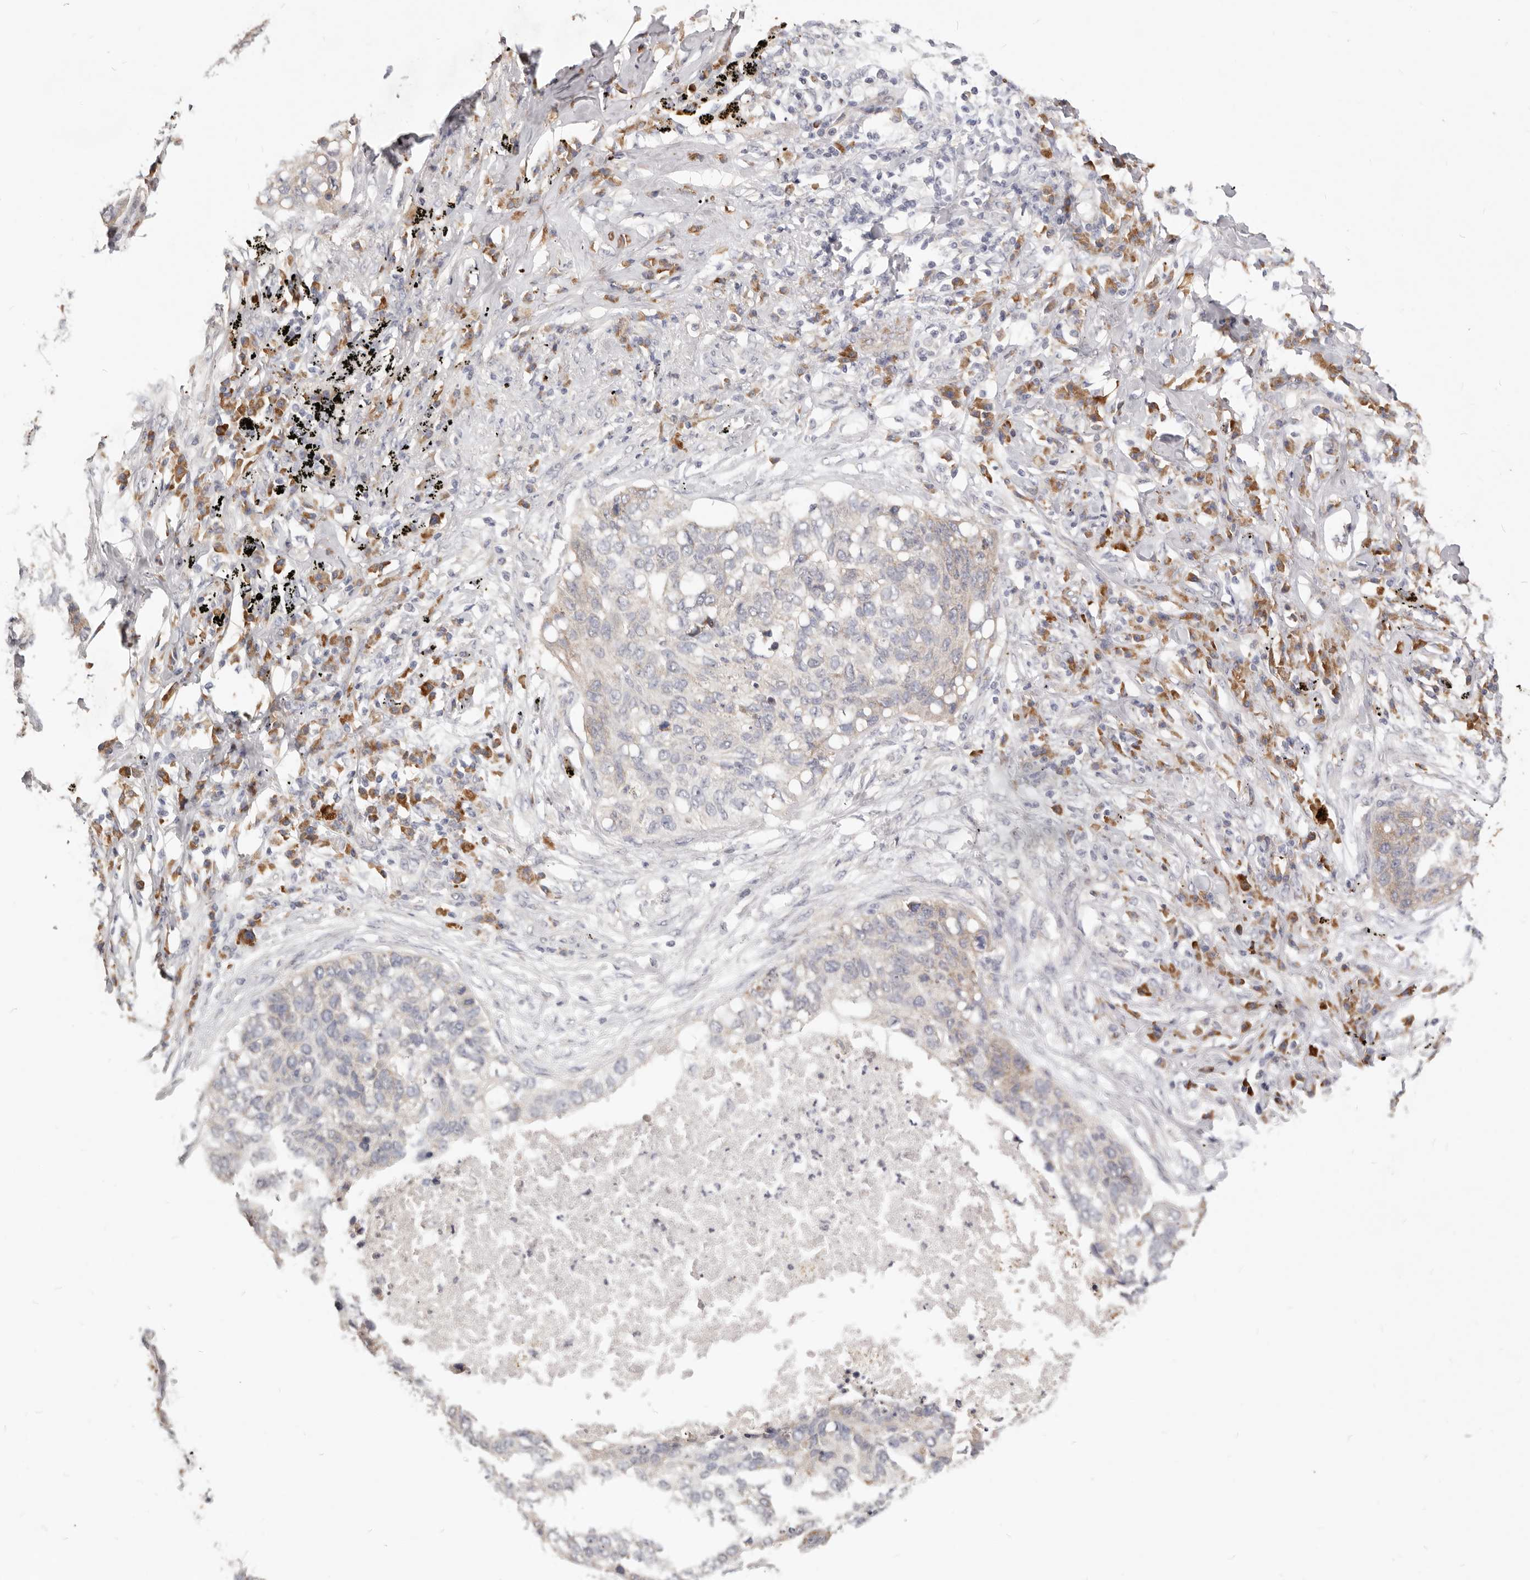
{"staining": {"intensity": "weak", "quantity": "<25%", "location": "cytoplasmic/membranous"}, "tissue": "lung cancer", "cell_type": "Tumor cells", "image_type": "cancer", "snomed": [{"axis": "morphology", "description": "Squamous cell carcinoma, NOS"}, {"axis": "topography", "description": "Lung"}], "caption": "Protein analysis of lung cancer shows no significant staining in tumor cells.", "gene": "WDR77", "patient": {"sex": "female", "age": 63}}